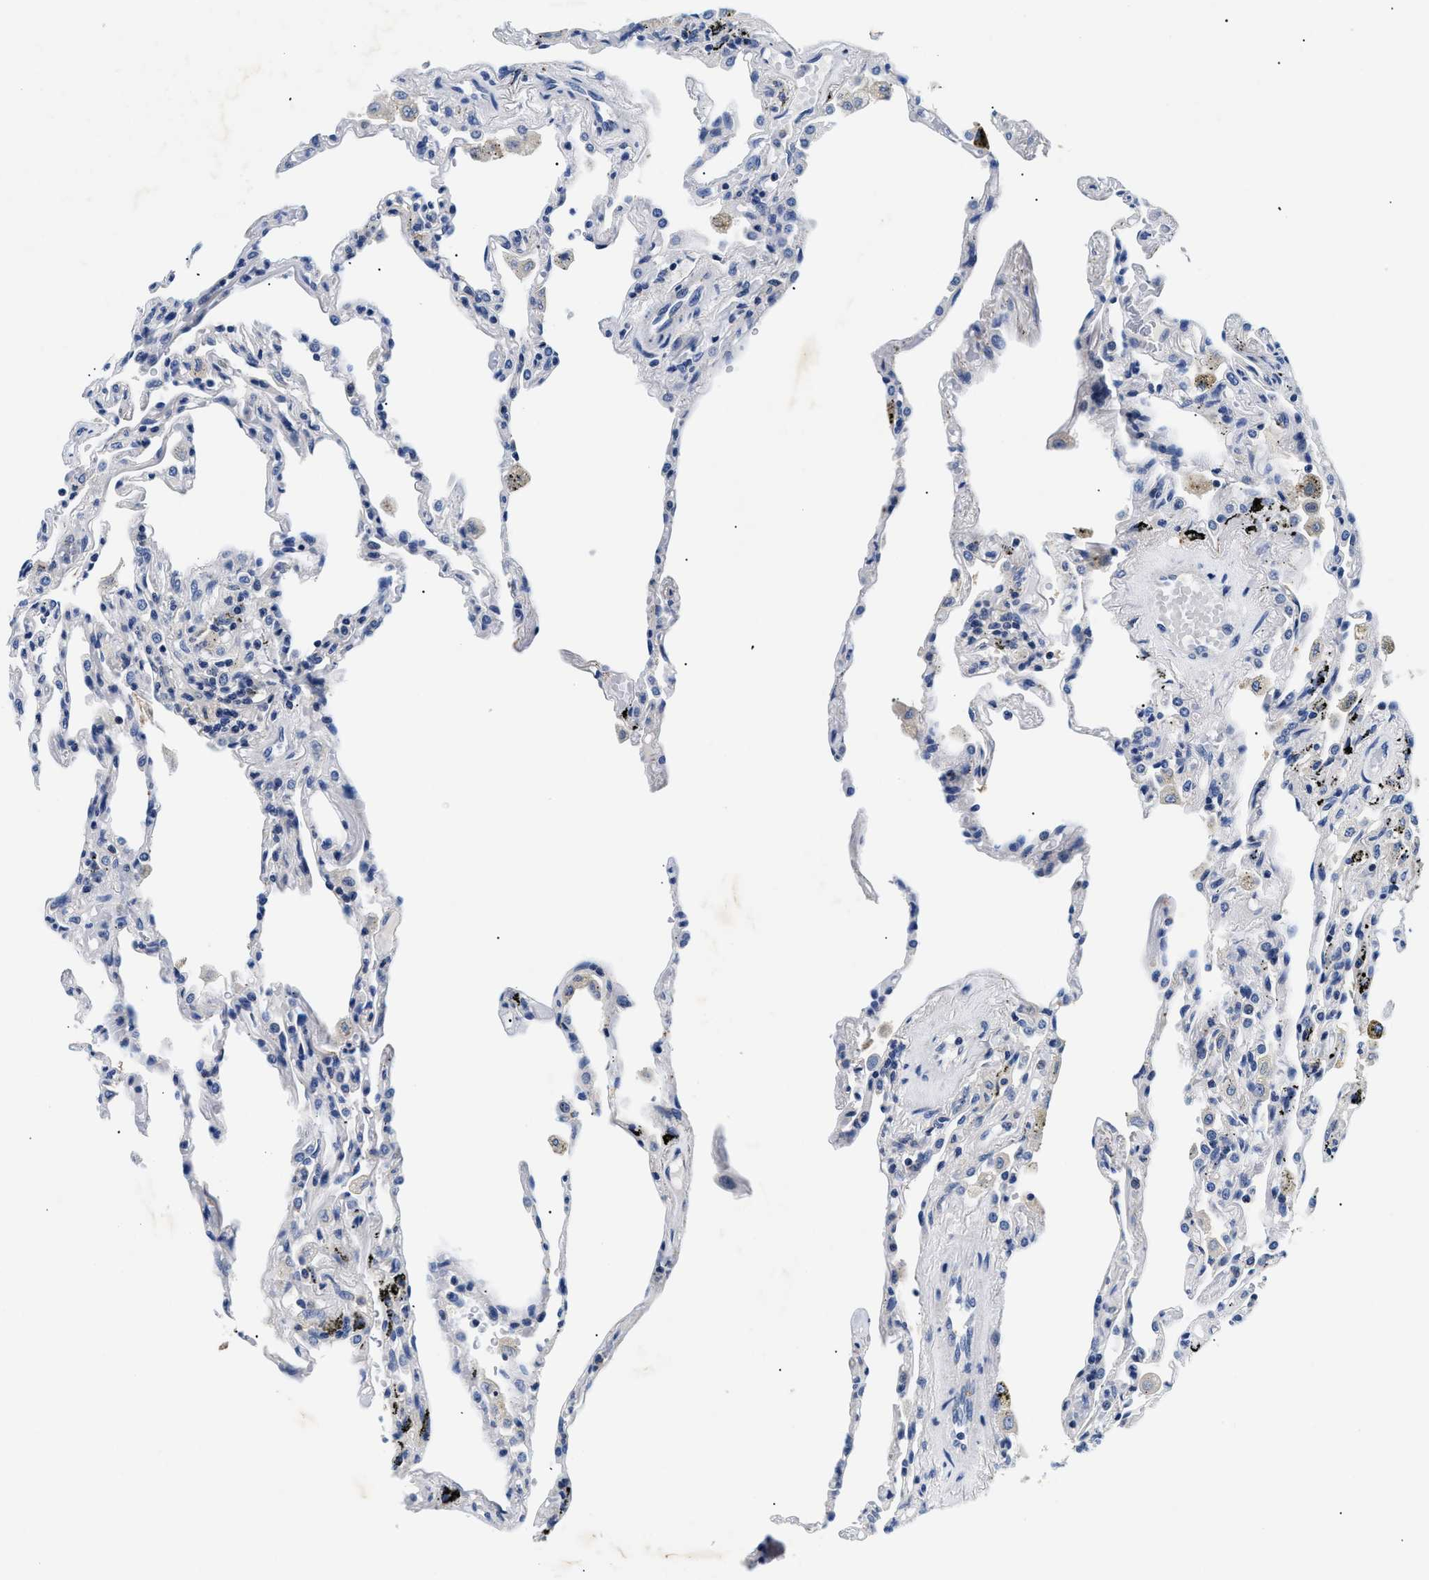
{"staining": {"intensity": "negative", "quantity": "none", "location": "none"}, "tissue": "lung", "cell_type": "Alveolar cells", "image_type": "normal", "snomed": [{"axis": "morphology", "description": "Normal tissue, NOS"}, {"axis": "topography", "description": "Lung"}], "caption": "Micrograph shows no protein staining in alveolar cells of benign lung.", "gene": "MEA1", "patient": {"sex": "male", "age": 59}}